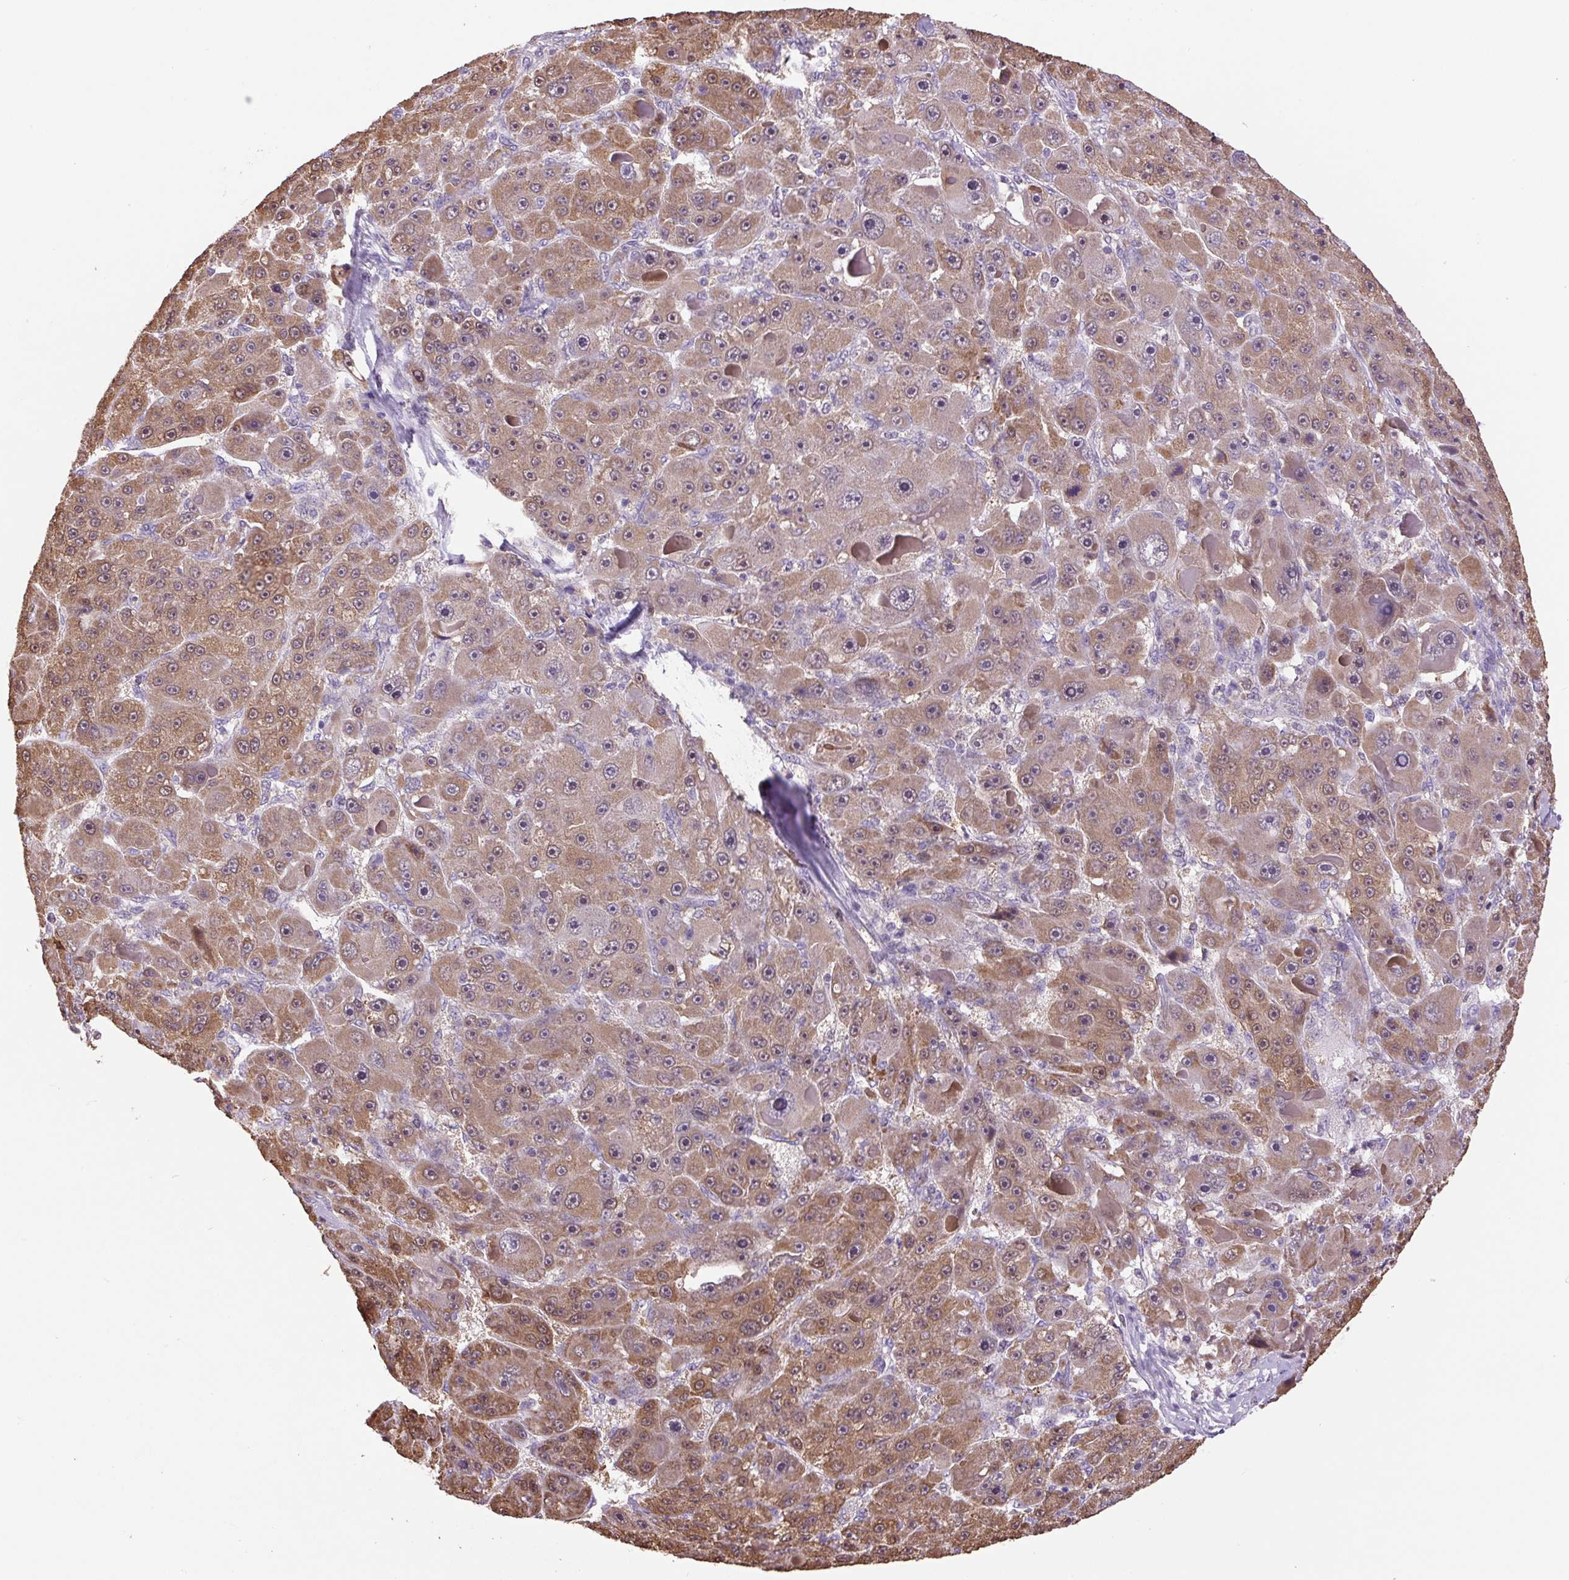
{"staining": {"intensity": "moderate", "quantity": ">75%", "location": "cytoplasmic/membranous,nuclear"}, "tissue": "liver cancer", "cell_type": "Tumor cells", "image_type": "cancer", "snomed": [{"axis": "morphology", "description": "Carcinoma, Hepatocellular, NOS"}, {"axis": "topography", "description": "Liver"}], "caption": "High-magnification brightfield microscopy of liver hepatocellular carcinoma stained with DAB (3,3'-diaminobenzidine) (brown) and counterstained with hematoxylin (blue). tumor cells exhibit moderate cytoplasmic/membranous and nuclear expression is identified in approximately>75% of cells.", "gene": "SGF29", "patient": {"sex": "male", "age": 76}}